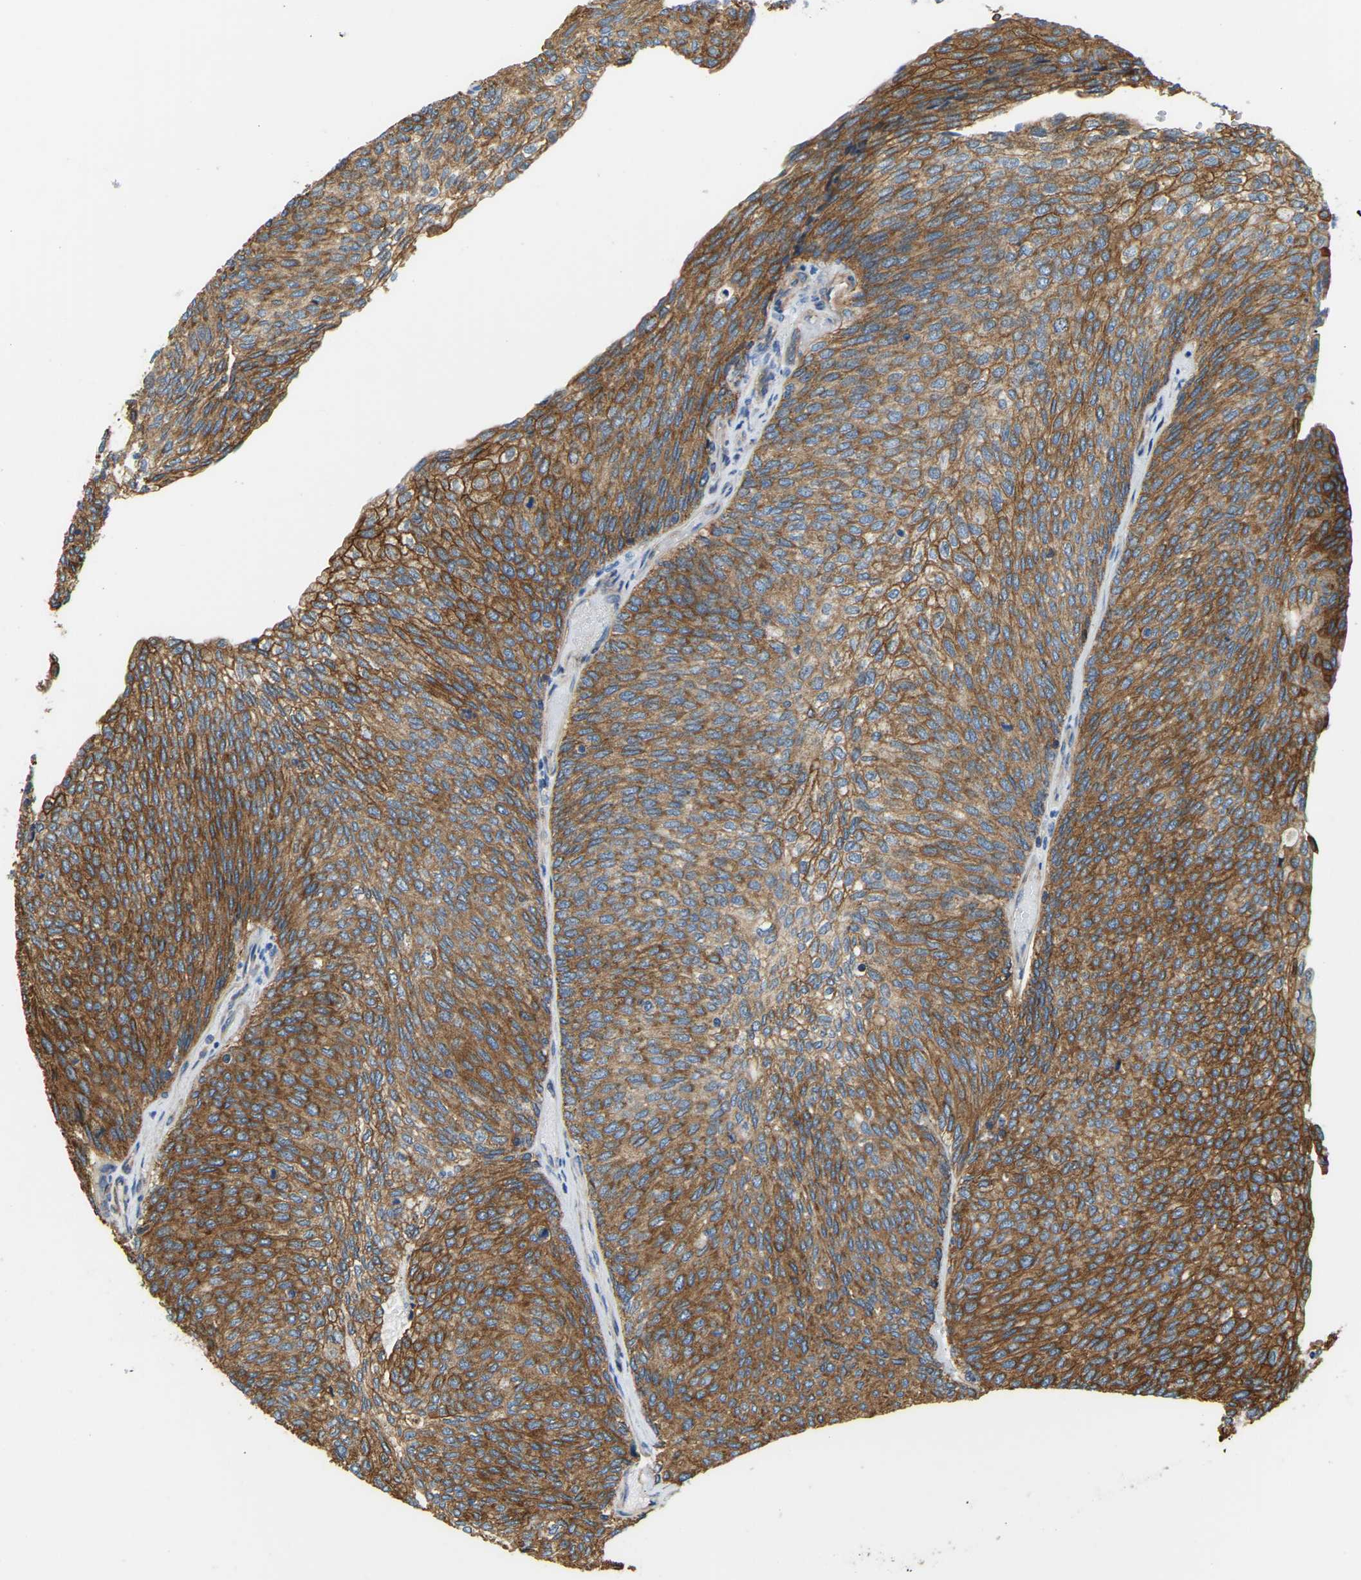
{"staining": {"intensity": "moderate", "quantity": ">75%", "location": "cytoplasmic/membranous"}, "tissue": "urothelial cancer", "cell_type": "Tumor cells", "image_type": "cancer", "snomed": [{"axis": "morphology", "description": "Urothelial carcinoma, Low grade"}, {"axis": "topography", "description": "Urinary bladder"}], "caption": "IHC staining of low-grade urothelial carcinoma, which shows medium levels of moderate cytoplasmic/membranous staining in about >75% of tumor cells indicating moderate cytoplasmic/membranous protein positivity. The staining was performed using DAB (3,3'-diaminobenzidine) (brown) for protein detection and nuclei were counterstained in hematoxylin (blue).", "gene": "AHNAK", "patient": {"sex": "female", "age": 79}}